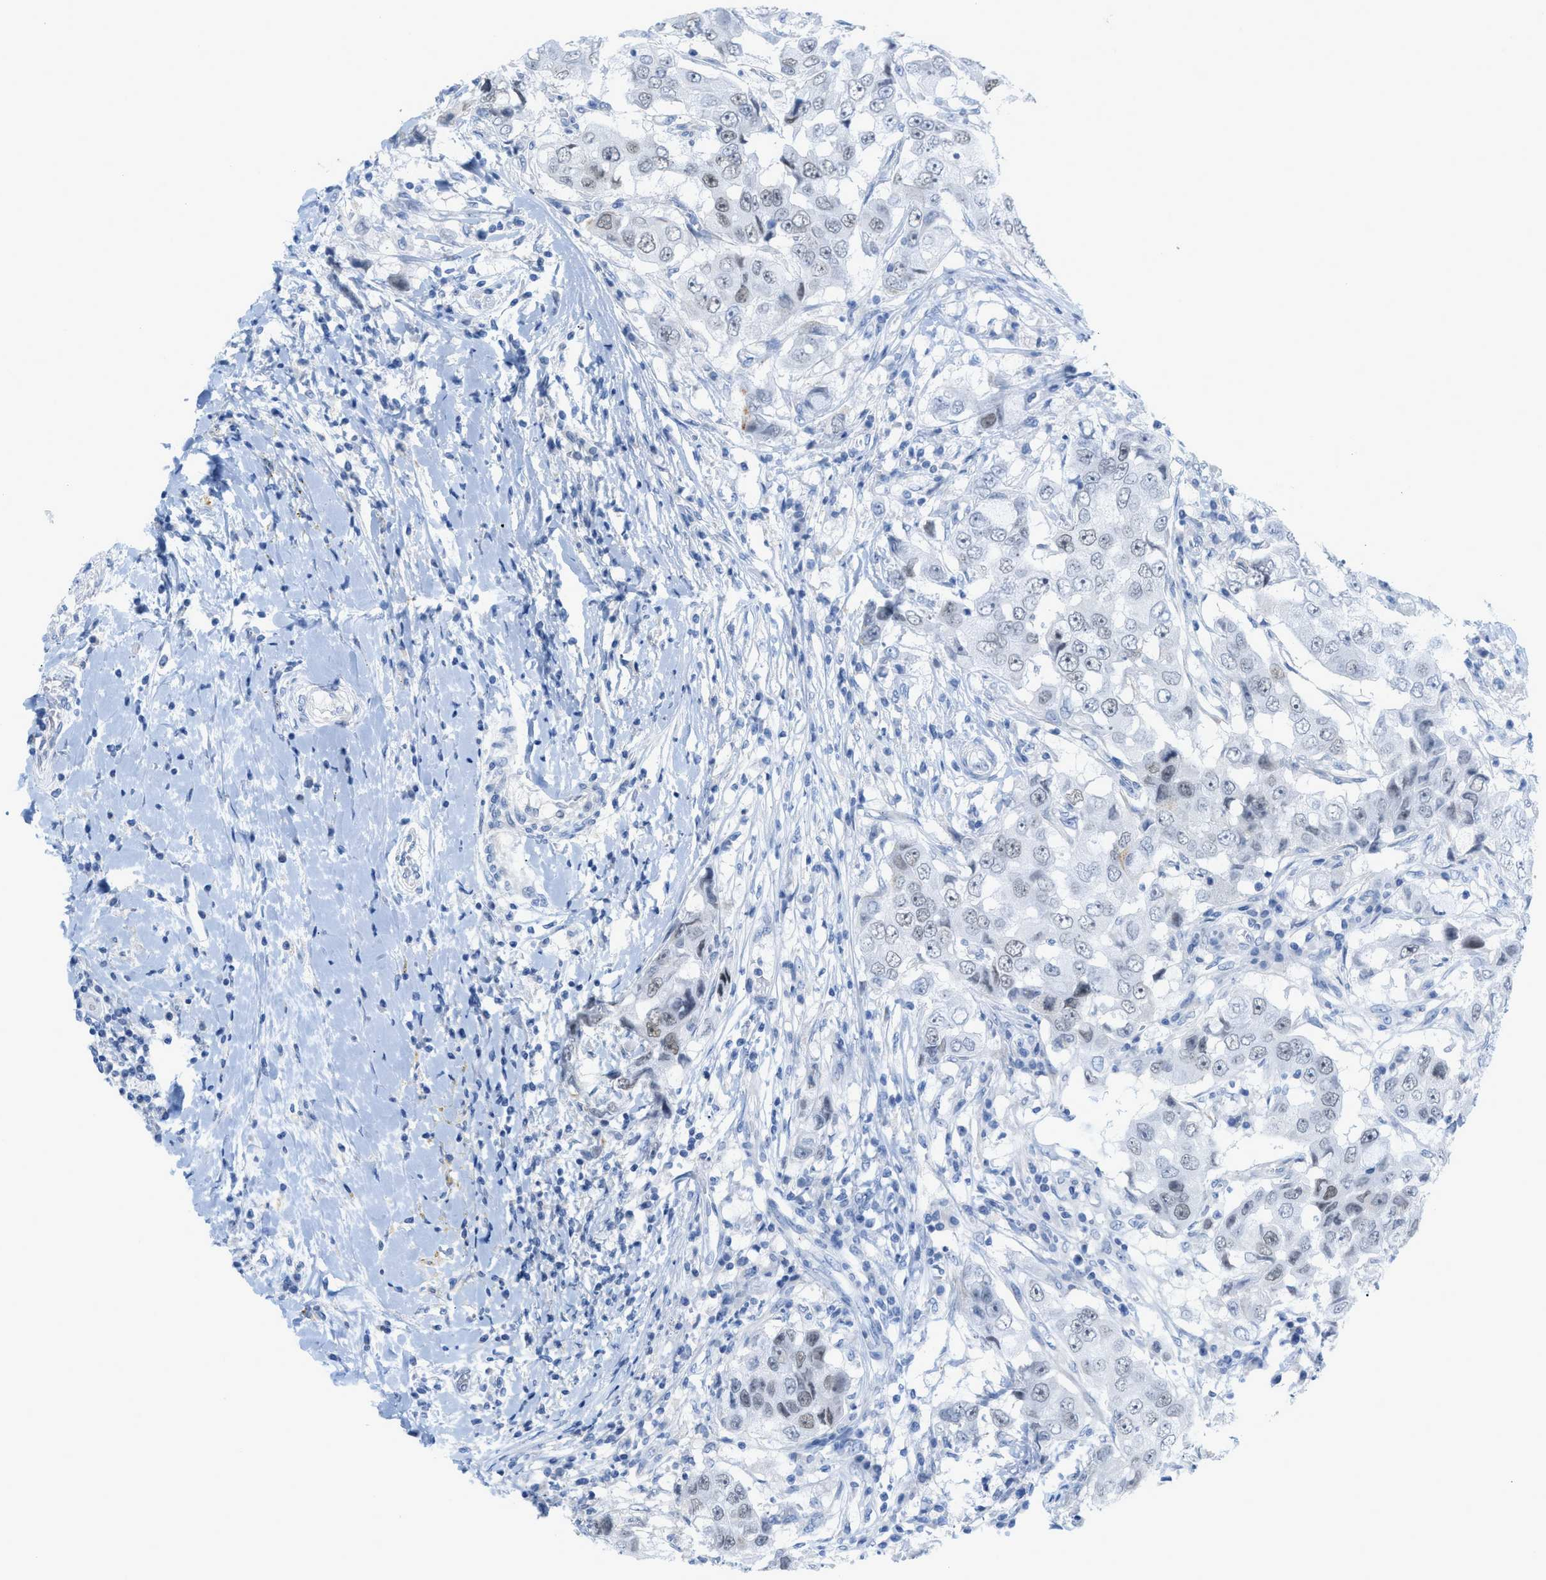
{"staining": {"intensity": "moderate", "quantity": "<25%", "location": "nuclear"}, "tissue": "breast cancer", "cell_type": "Tumor cells", "image_type": "cancer", "snomed": [{"axis": "morphology", "description": "Duct carcinoma"}, {"axis": "topography", "description": "Breast"}], "caption": "Breast cancer was stained to show a protein in brown. There is low levels of moderate nuclear positivity in approximately <25% of tumor cells. (Stains: DAB (3,3'-diaminobenzidine) in brown, nuclei in blue, Microscopy: brightfield microscopy at high magnification).", "gene": "HLTF", "patient": {"sex": "female", "age": 27}}